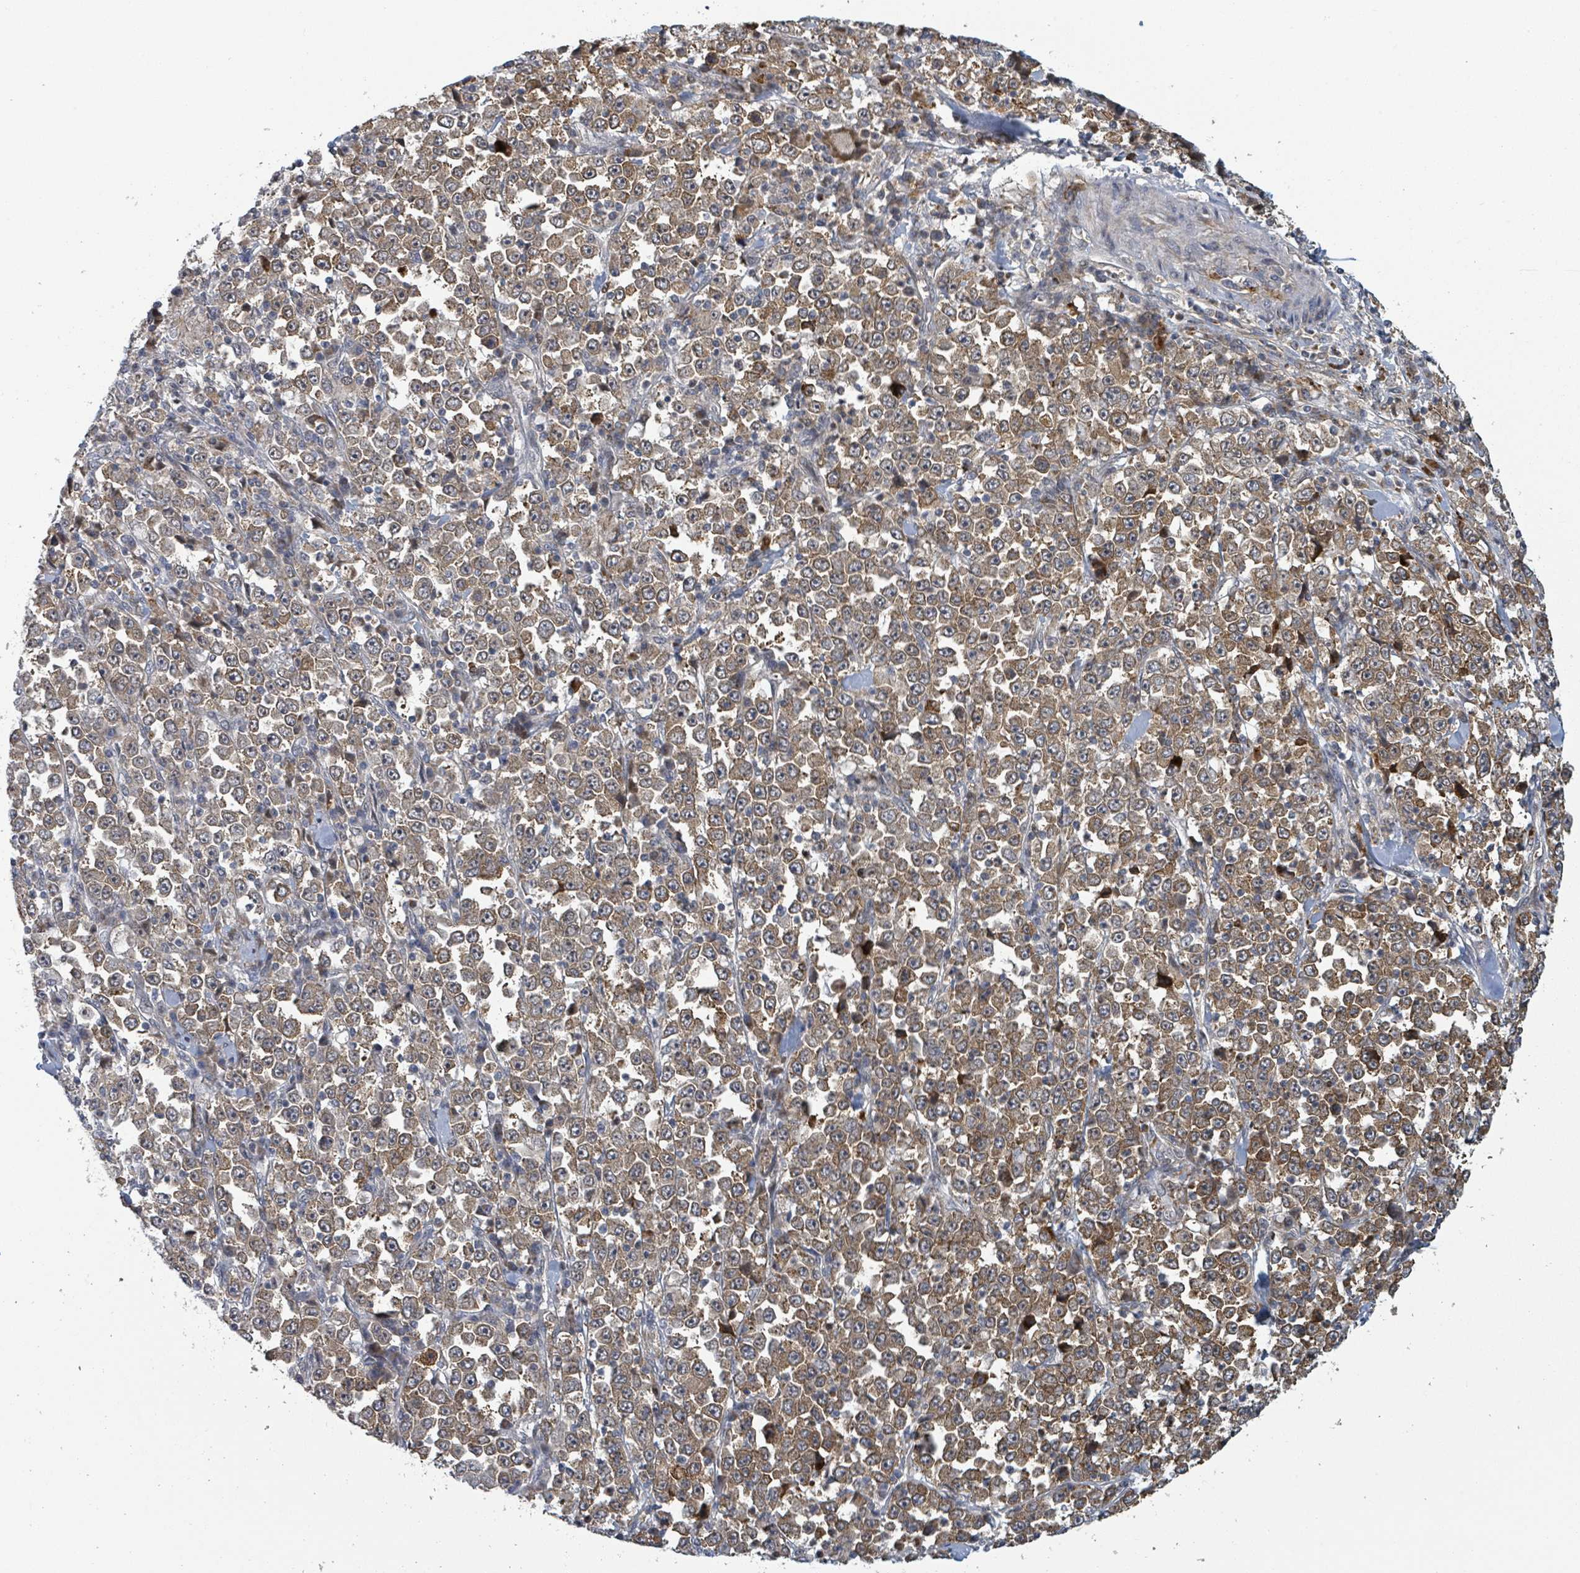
{"staining": {"intensity": "moderate", "quantity": ">75%", "location": "cytoplasmic/membranous"}, "tissue": "stomach cancer", "cell_type": "Tumor cells", "image_type": "cancer", "snomed": [{"axis": "morphology", "description": "Normal tissue, NOS"}, {"axis": "morphology", "description": "Adenocarcinoma, NOS"}, {"axis": "topography", "description": "Stomach, upper"}, {"axis": "topography", "description": "Stomach"}], "caption": "This image displays stomach adenocarcinoma stained with immunohistochemistry to label a protein in brown. The cytoplasmic/membranous of tumor cells show moderate positivity for the protein. Nuclei are counter-stained blue.", "gene": "GTF3C1", "patient": {"sex": "male", "age": 59}}